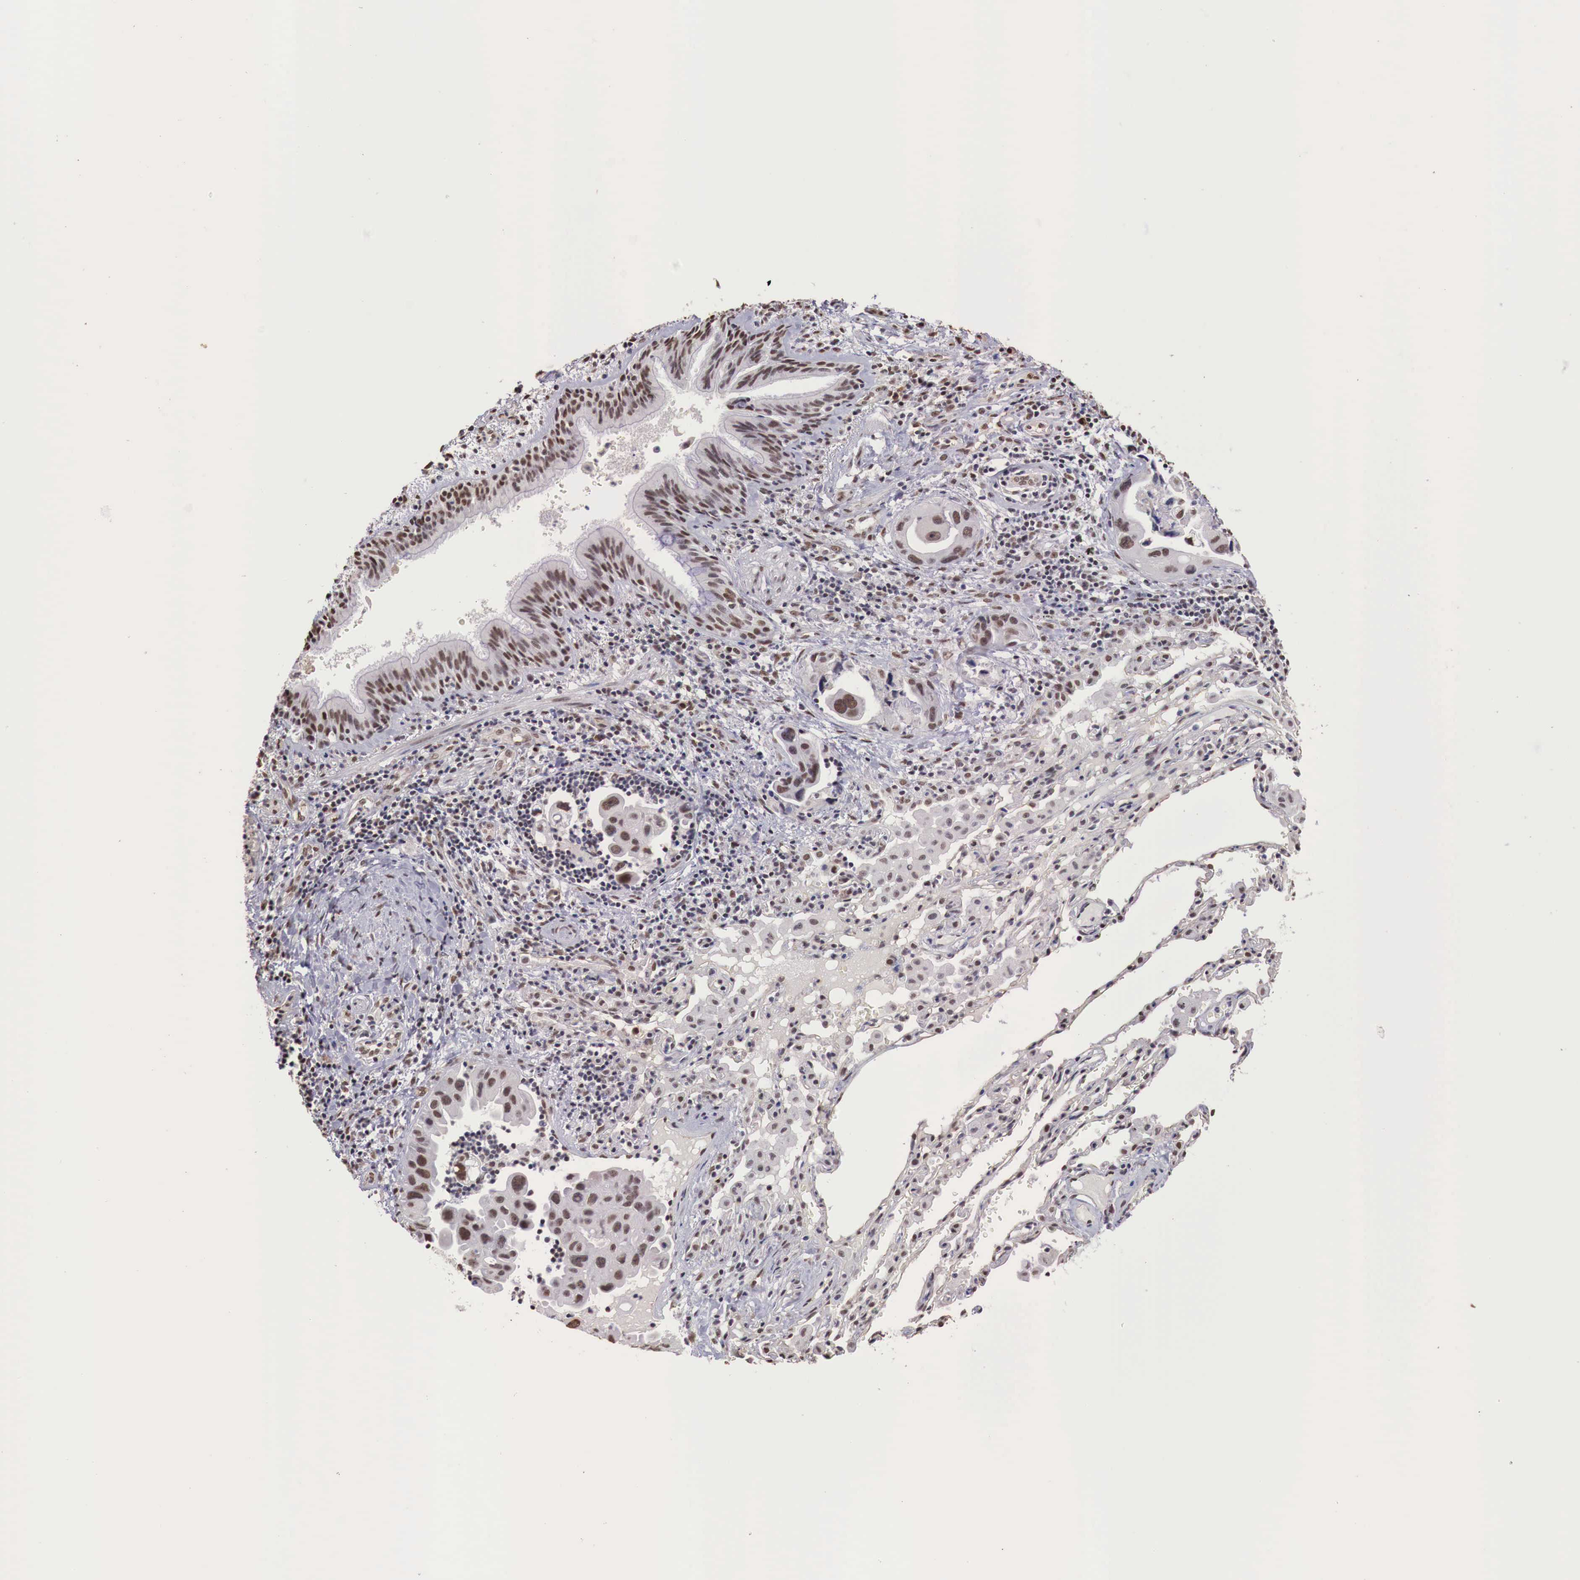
{"staining": {"intensity": "strong", "quantity": ">75%", "location": "cytoplasmic/membranous,nuclear"}, "tissue": "lung cancer", "cell_type": "Tumor cells", "image_type": "cancer", "snomed": [{"axis": "morphology", "description": "Adenocarcinoma, NOS"}, {"axis": "topography", "description": "Lung"}], "caption": "Tumor cells reveal high levels of strong cytoplasmic/membranous and nuclear expression in about >75% of cells in lung cancer (adenocarcinoma). (DAB = brown stain, brightfield microscopy at high magnification).", "gene": "FOXP2", "patient": {"sex": "male", "age": 64}}